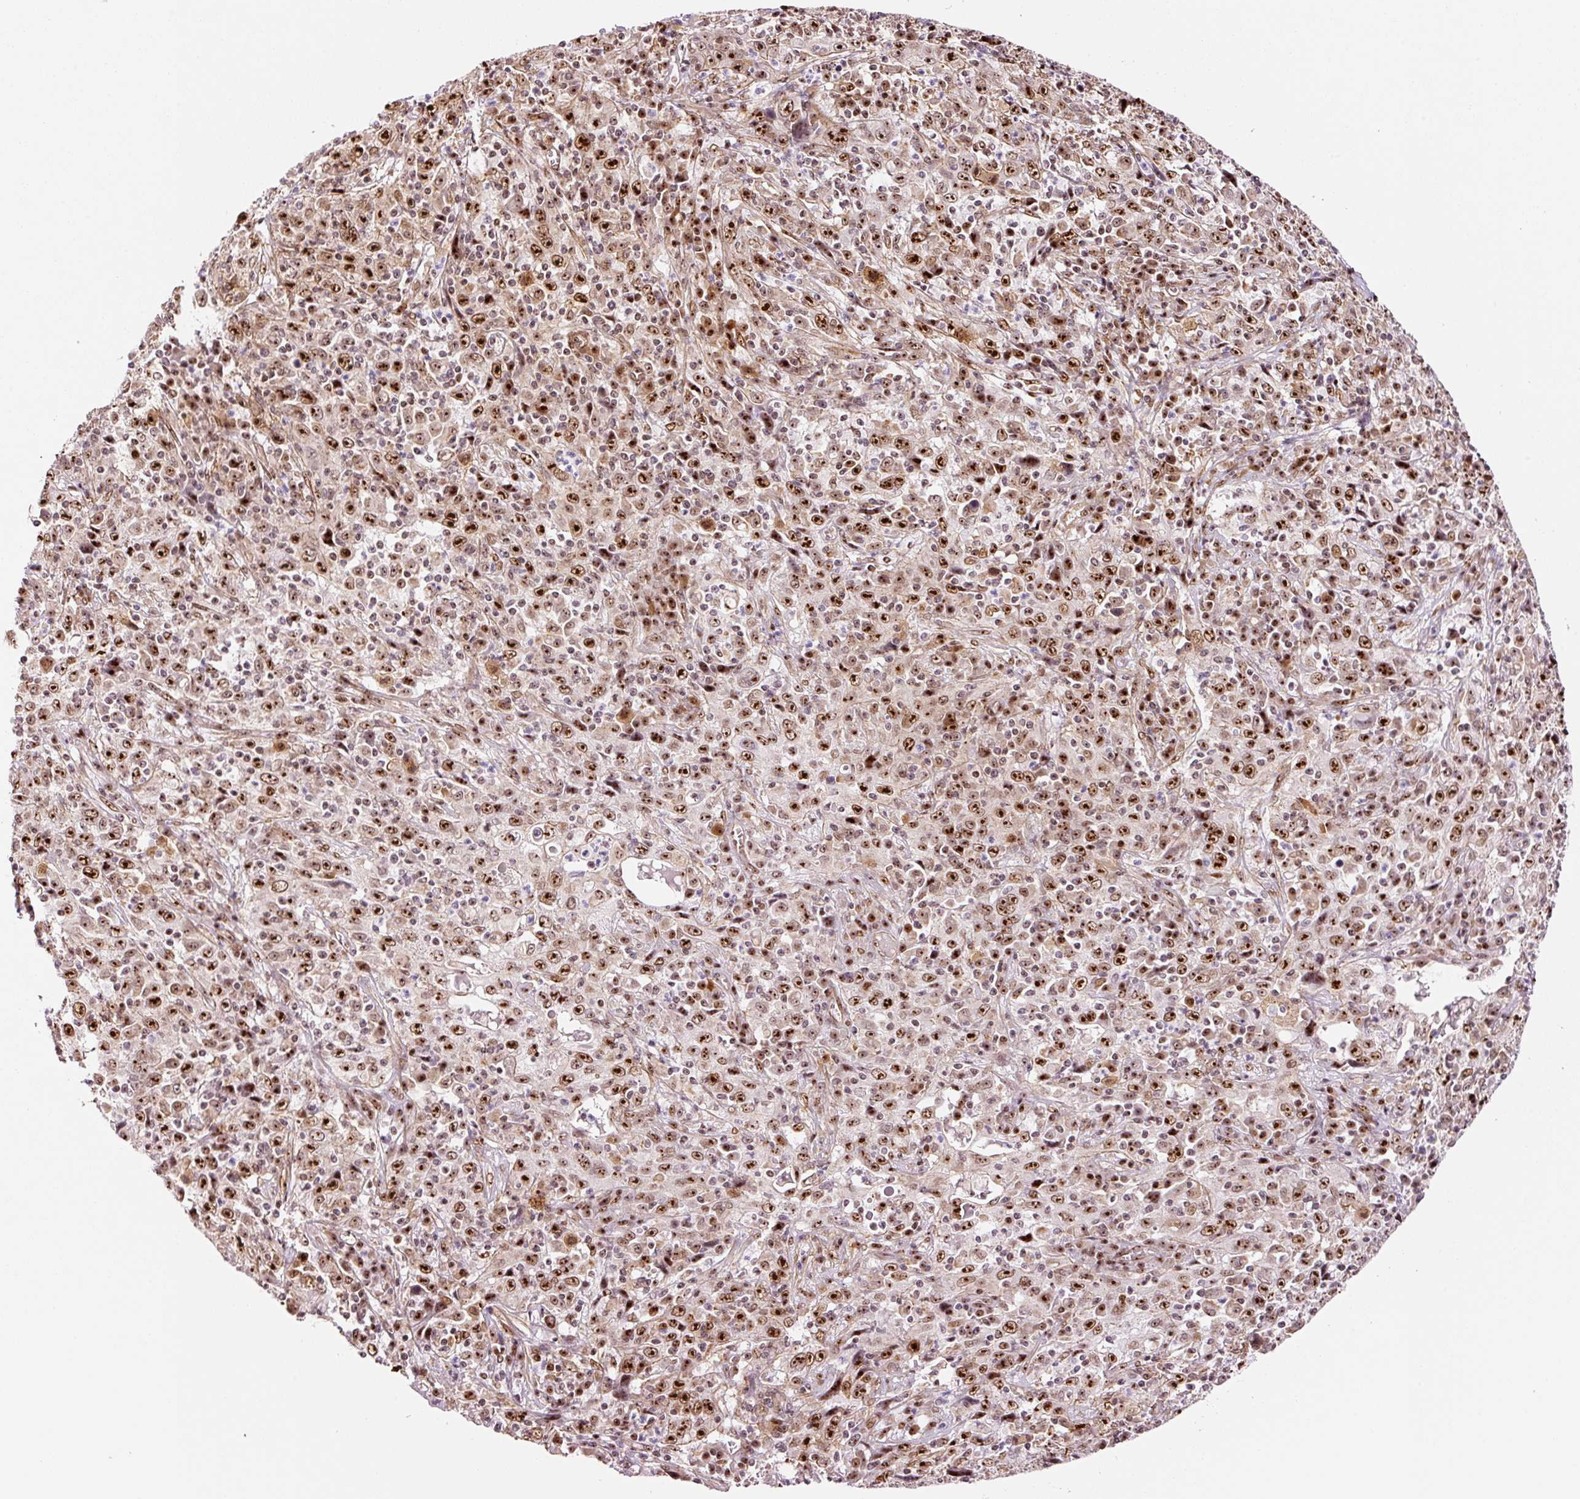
{"staining": {"intensity": "strong", "quantity": ">75%", "location": "nuclear"}, "tissue": "cervical cancer", "cell_type": "Tumor cells", "image_type": "cancer", "snomed": [{"axis": "morphology", "description": "Squamous cell carcinoma, NOS"}, {"axis": "topography", "description": "Cervix"}], "caption": "There is high levels of strong nuclear staining in tumor cells of squamous cell carcinoma (cervical), as demonstrated by immunohistochemical staining (brown color).", "gene": "GNL3", "patient": {"sex": "female", "age": 46}}